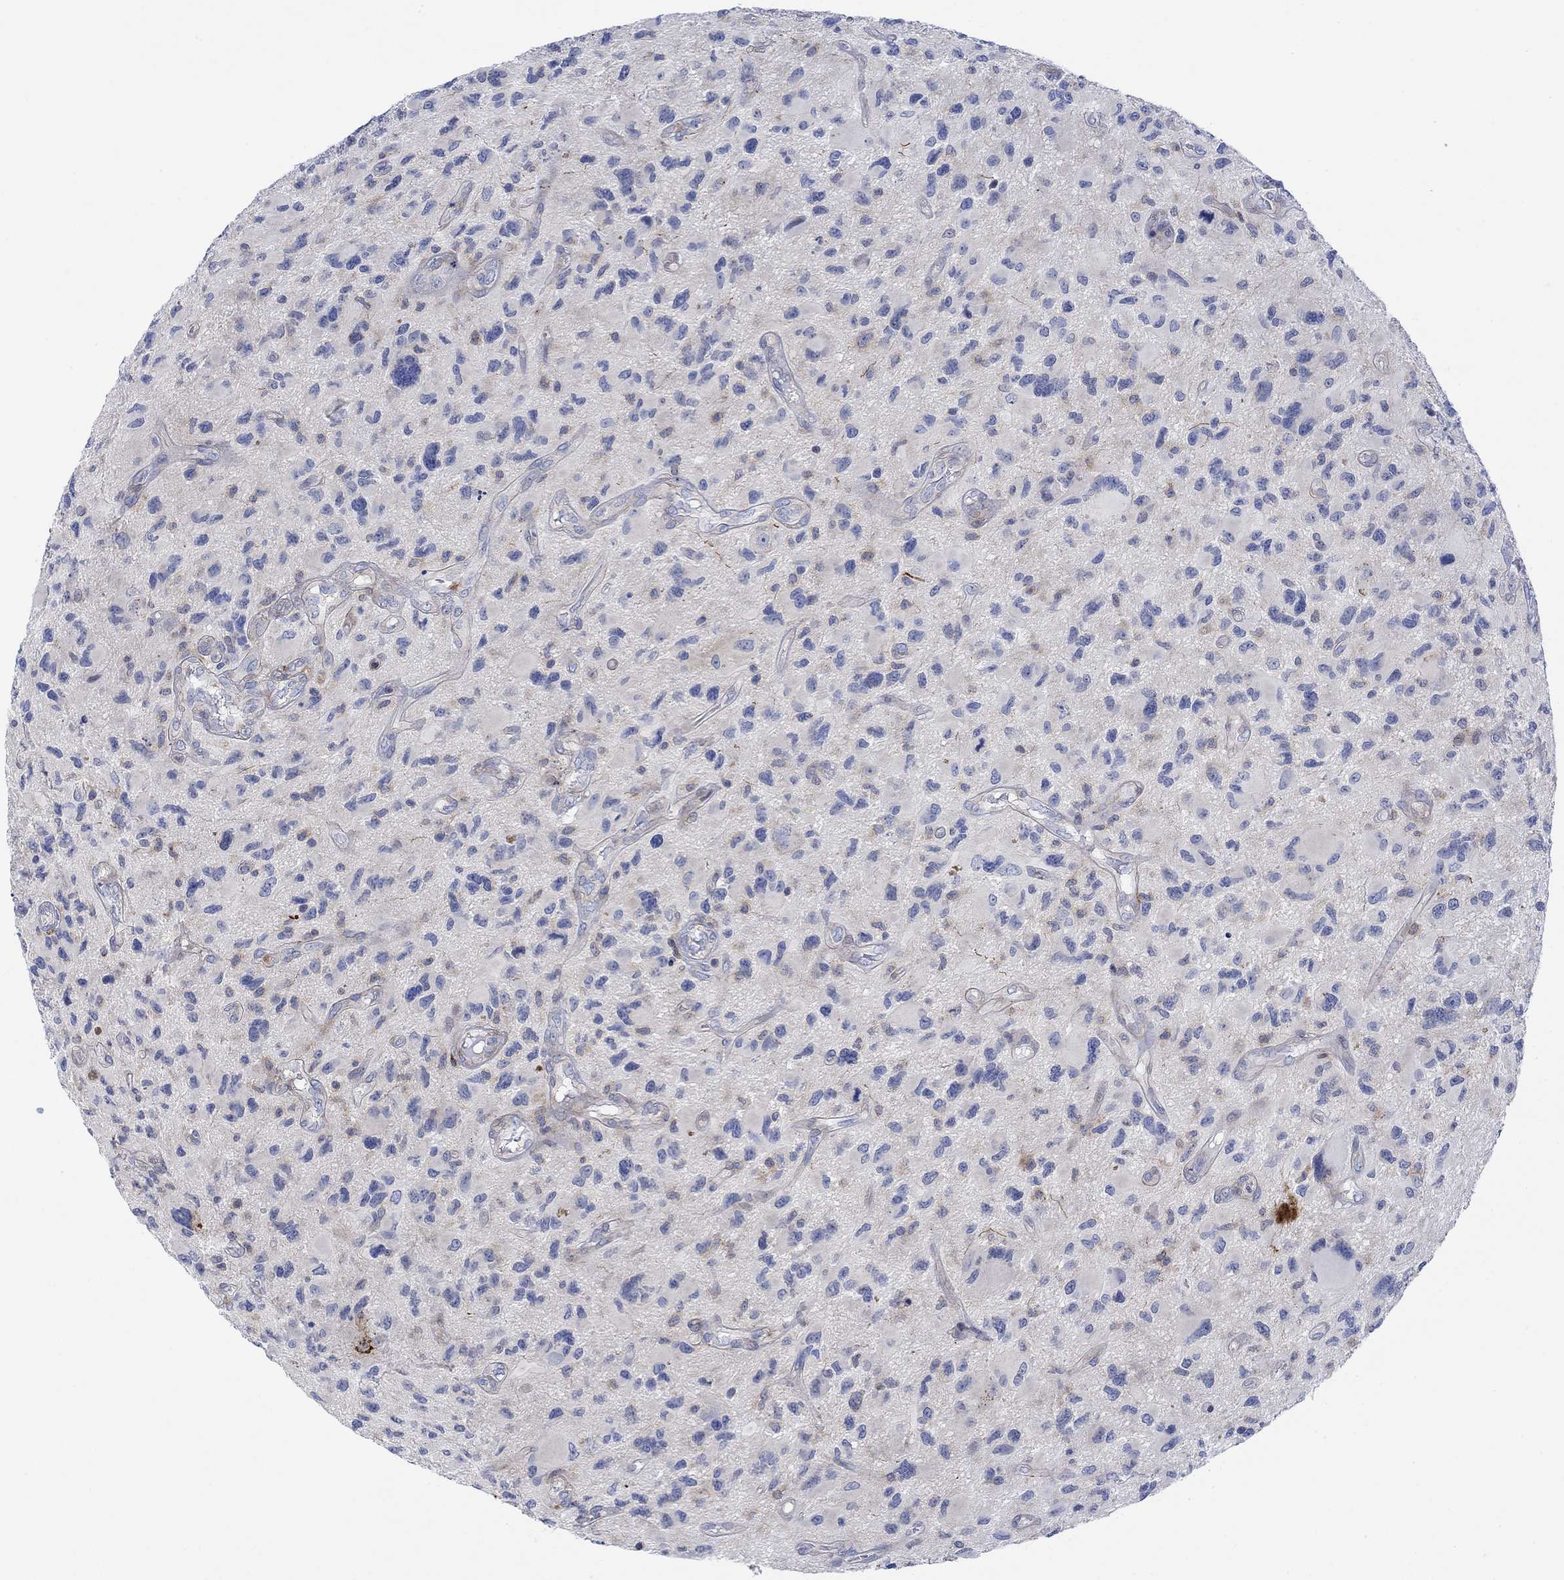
{"staining": {"intensity": "negative", "quantity": "none", "location": "none"}, "tissue": "glioma", "cell_type": "Tumor cells", "image_type": "cancer", "snomed": [{"axis": "morphology", "description": "Glioma, malignant, NOS"}, {"axis": "morphology", "description": "Glioma, malignant, High grade"}, {"axis": "topography", "description": "Brain"}], "caption": "Immunohistochemical staining of human glioma demonstrates no significant positivity in tumor cells.", "gene": "ARSK", "patient": {"sex": "female", "age": 71}}